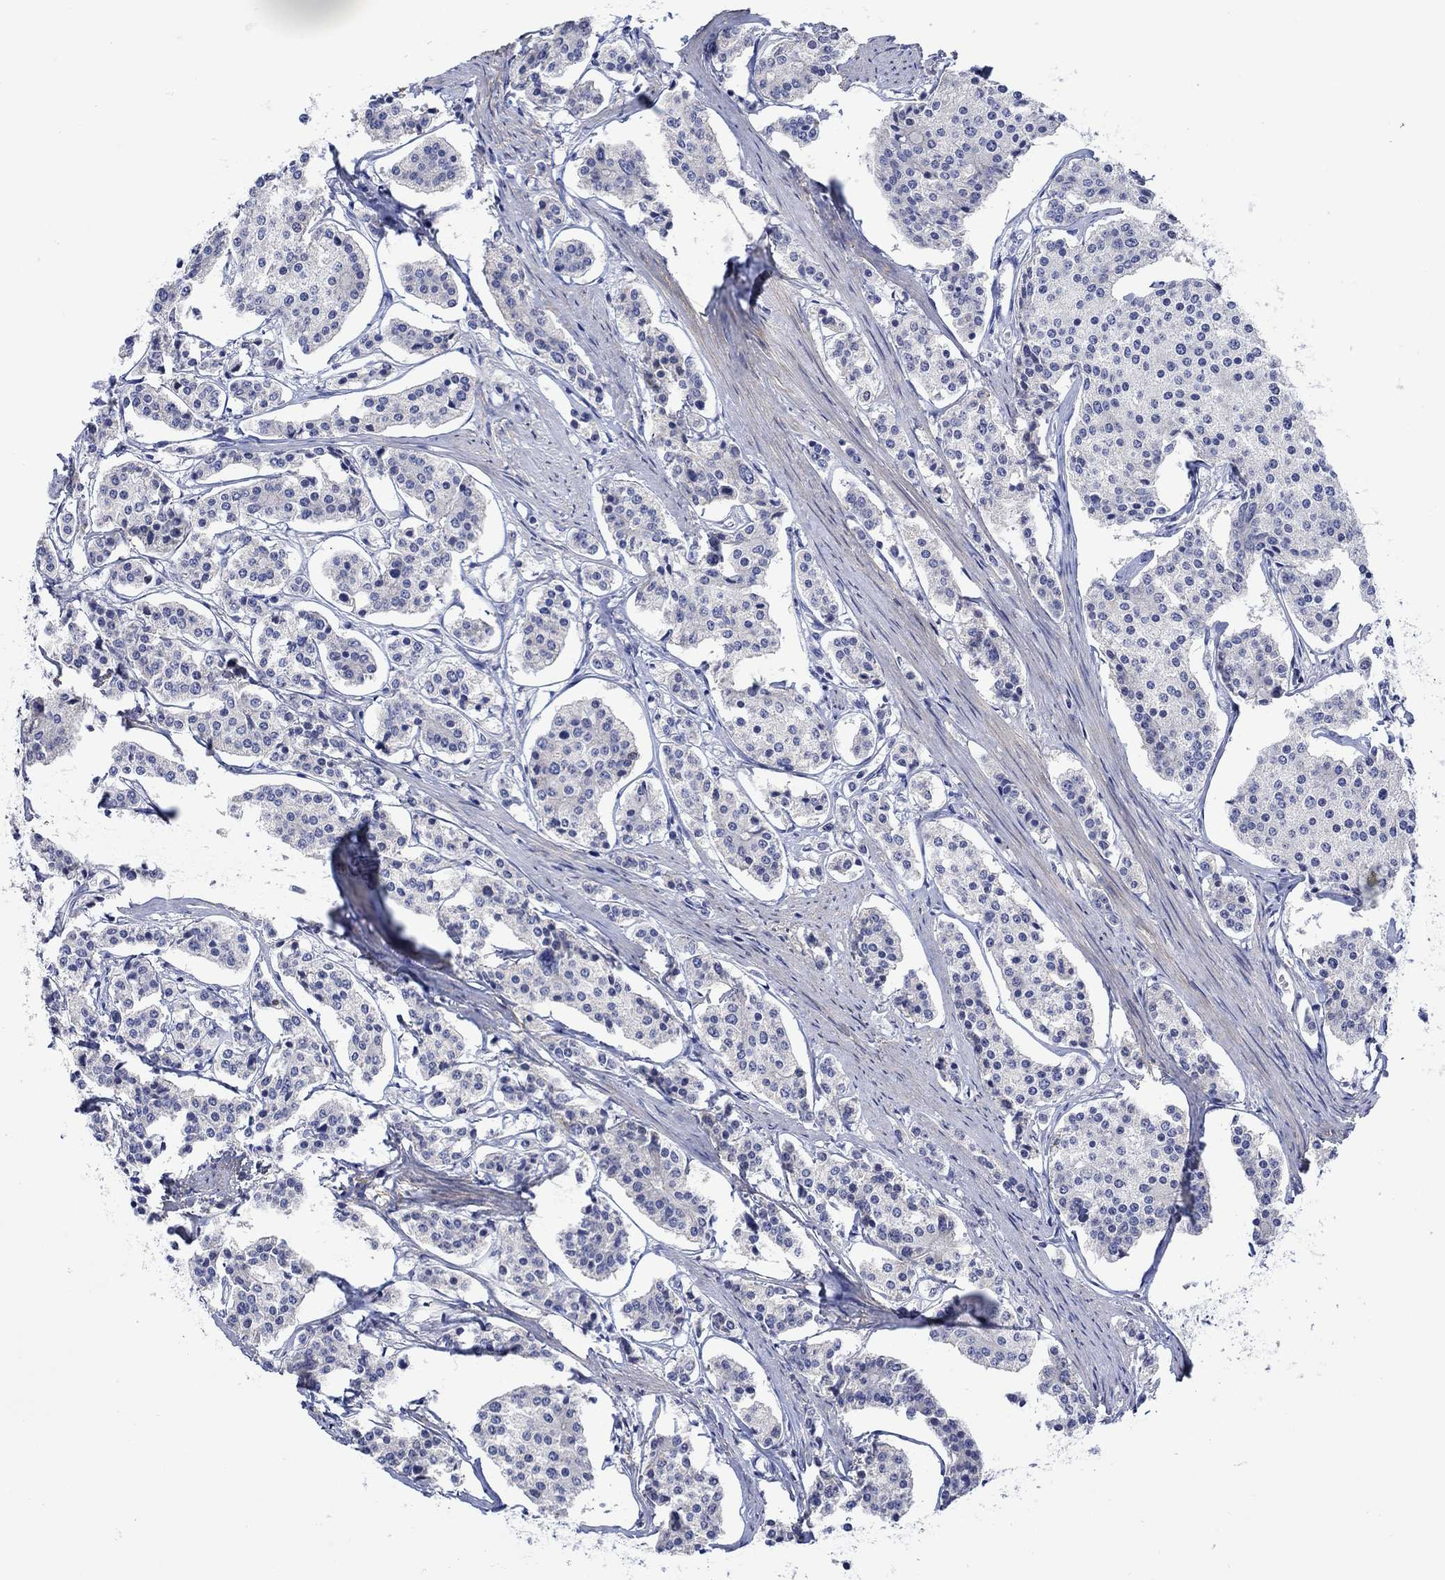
{"staining": {"intensity": "negative", "quantity": "none", "location": "none"}, "tissue": "carcinoid", "cell_type": "Tumor cells", "image_type": "cancer", "snomed": [{"axis": "morphology", "description": "Carcinoid, malignant, NOS"}, {"axis": "topography", "description": "Small intestine"}], "caption": "A high-resolution histopathology image shows immunohistochemistry (IHC) staining of carcinoid, which demonstrates no significant staining in tumor cells.", "gene": "MSI1", "patient": {"sex": "female", "age": 65}}